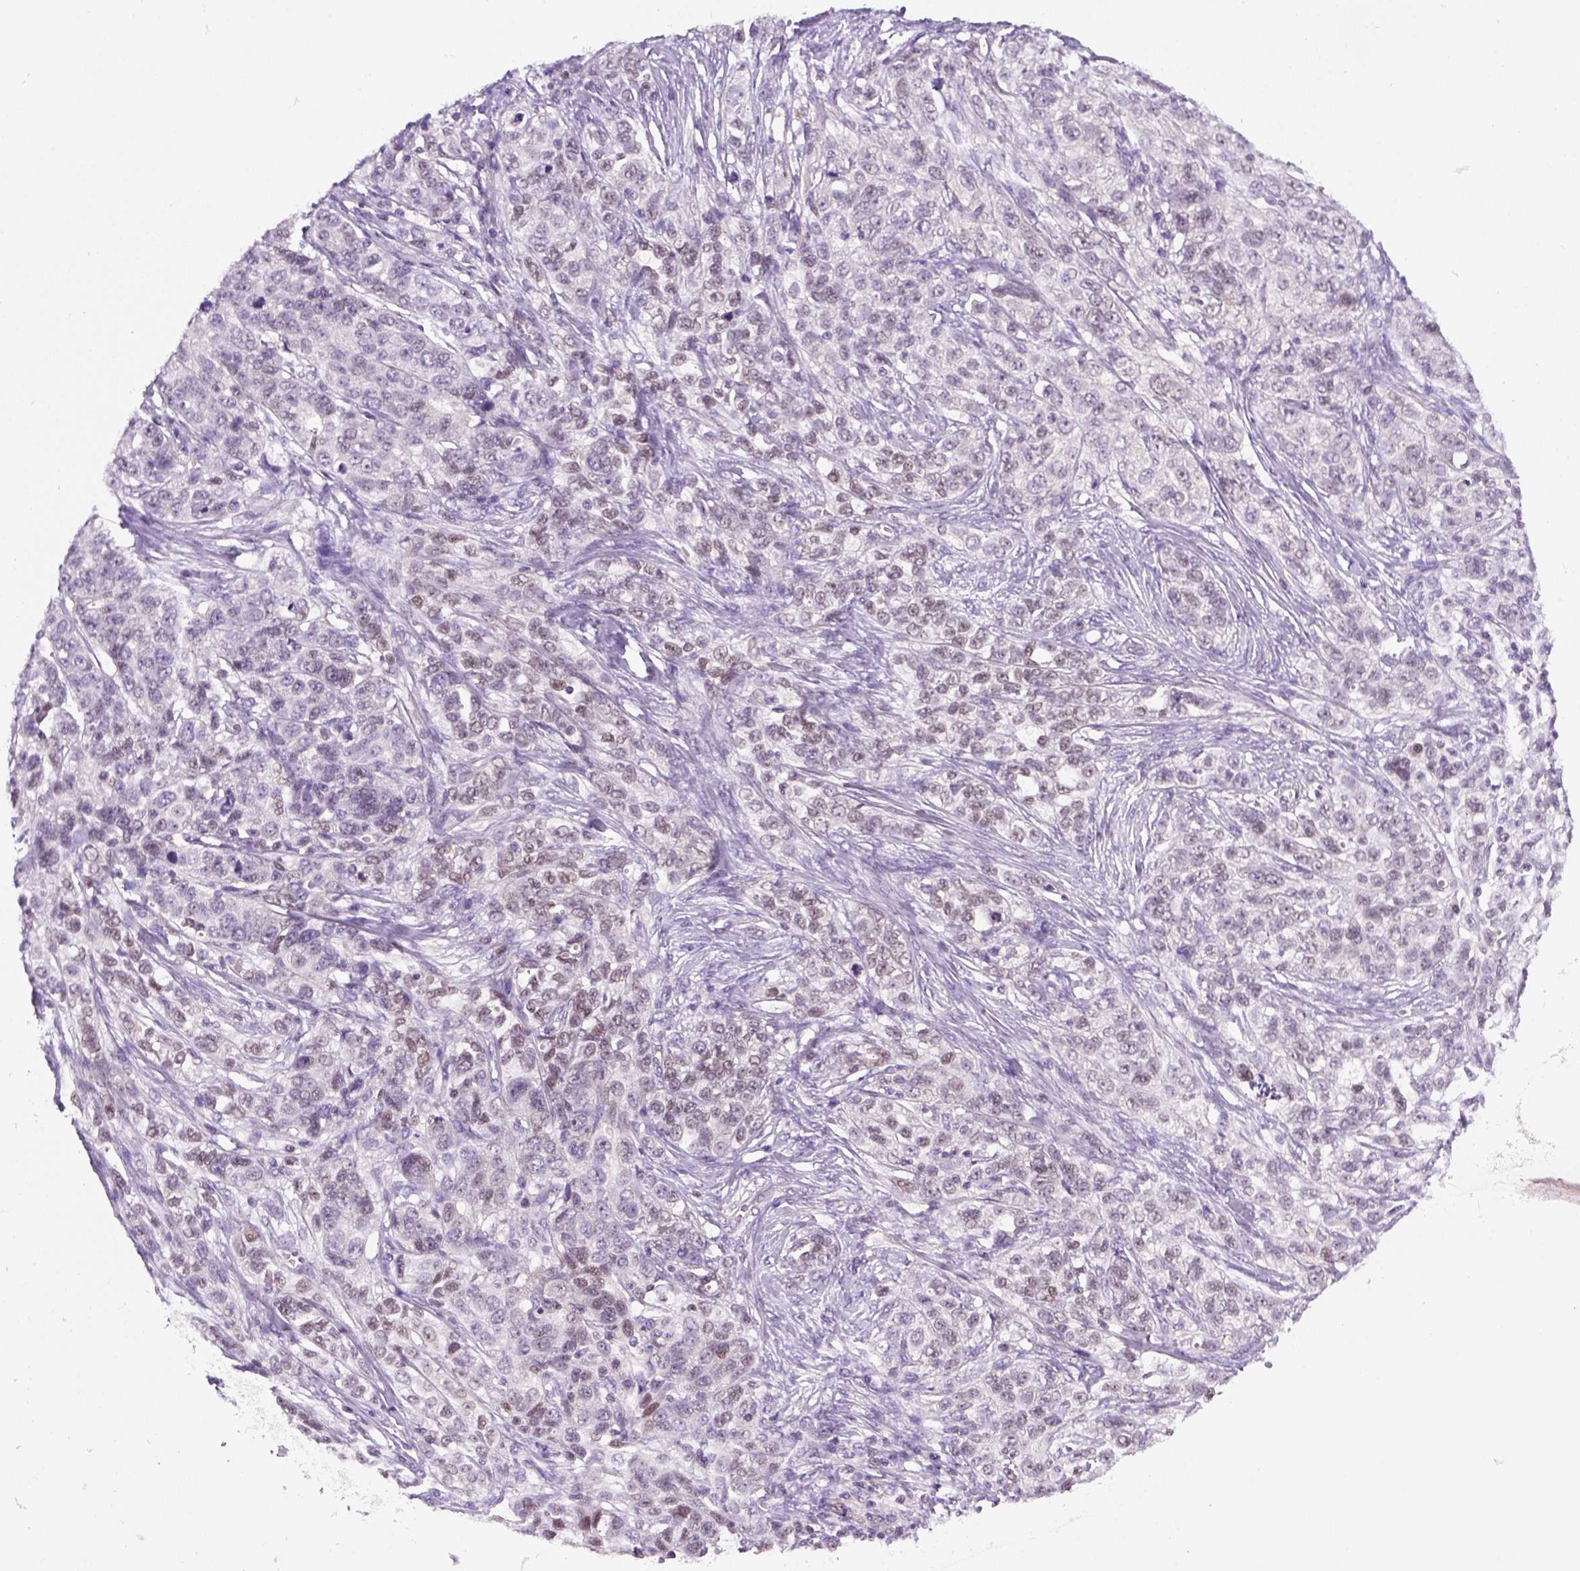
{"staining": {"intensity": "weak", "quantity": "<25%", "location": "nuclear"}, "tissue": "ovarian cancer", "cell_type": "Tumor cells", "image_type": "cancer", "snomed": [{"axis": "morphology", "description": "Cystadenocarcinoma, serous, NOS"}, {"axis": "topography", "description": "Ovary"}], "caption": "Serous cystadenocarcinoma (ovarian) was stained to show a protein in brown. There is no significant positivity in tumor cells. The staining was performed using DAB to visualize the protein expression in brown, while the nuclei were stained in blue with hematoxylin (Magnification: 20x).", "gene": "MGMT", "patient": {"sex": "female", "age": 71}}